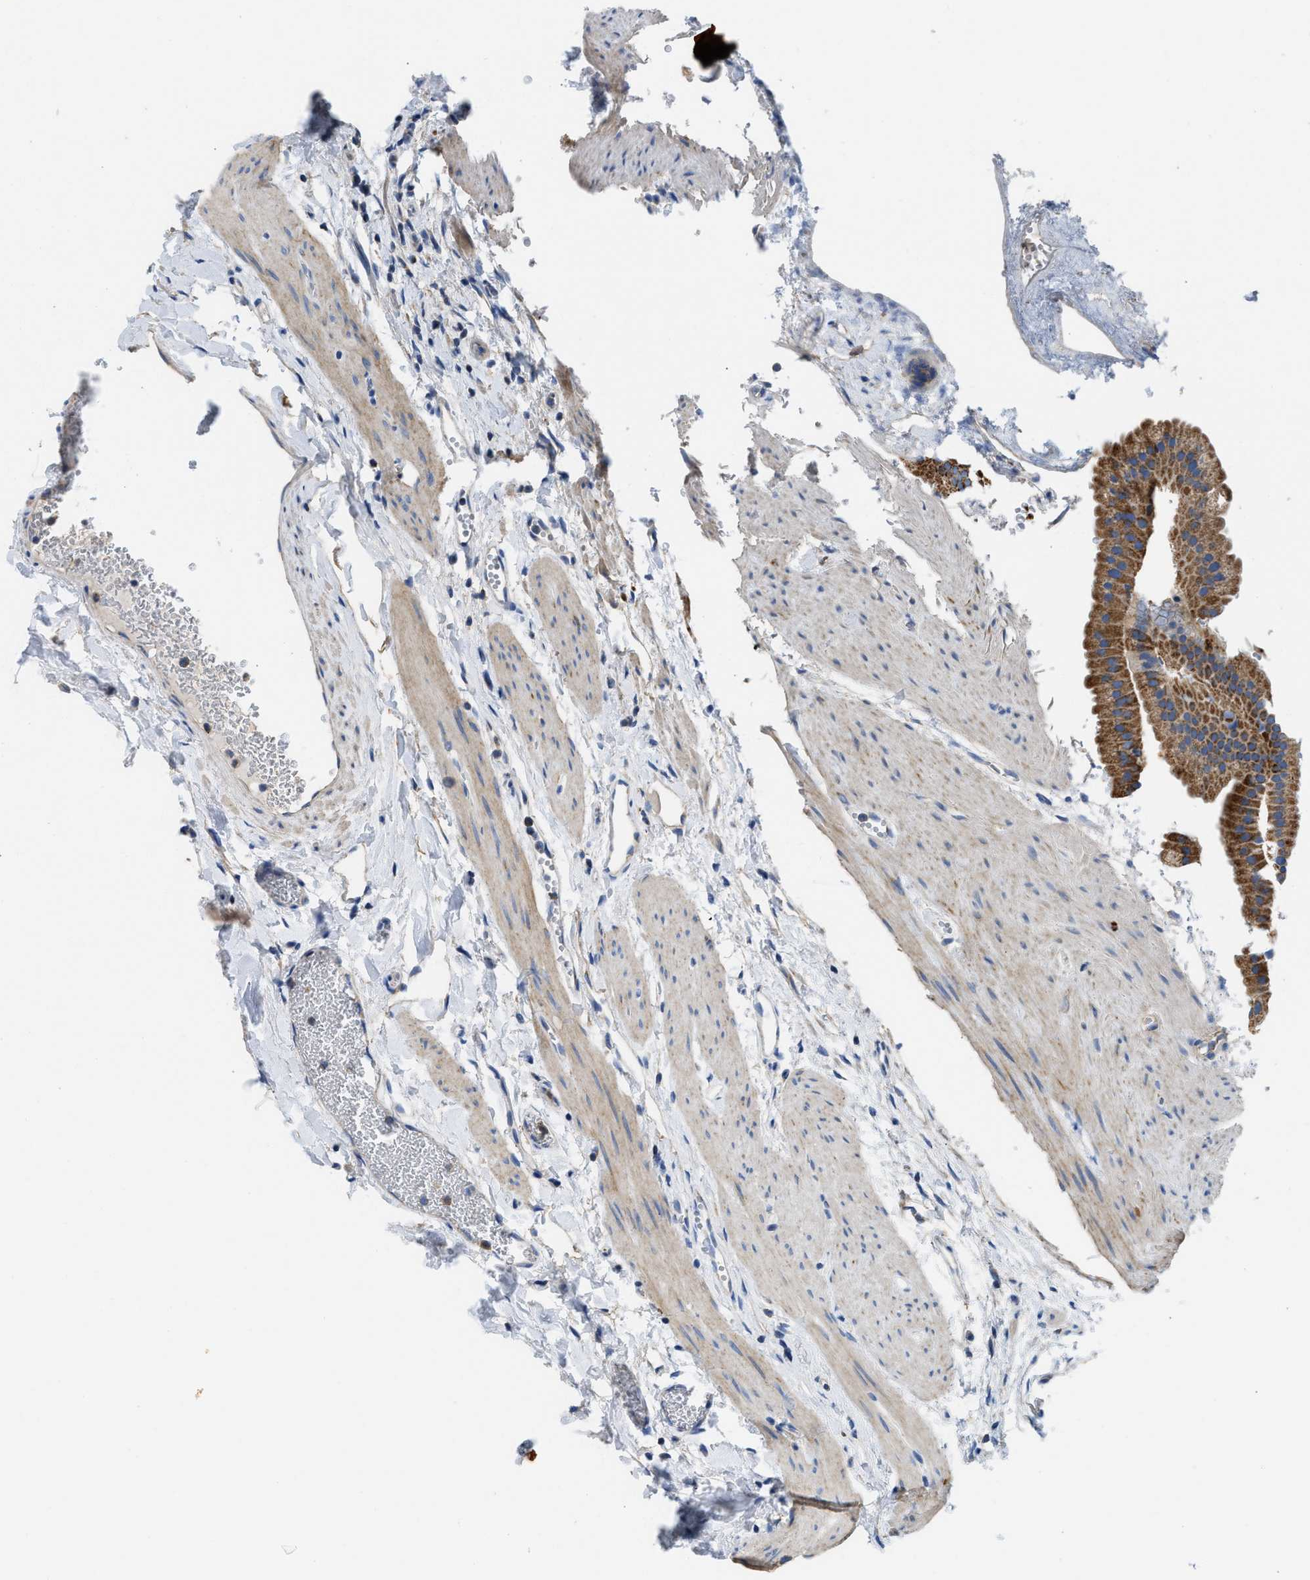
{"staining": {"intensity": "moderate", "quantity": ">75%", "location": "cytoplasmic/membranous"}, "tissue": "gallbladder", "cell_type": "Glandular cells", "image_type": "normal", "snomed": [{"axis": "morphology", "description": "Normal tissue, NOS"}, {"axis": "topography", "description": "Gallbladder"}], "caption": "Protein expression analysis of unremarkable gallbladder exhibits moderate cytoplasmic/membranous expression in about >75% of glandular cells.", "gene": "SLC25A13", "patient": {"sex": "female", "age": 64}}